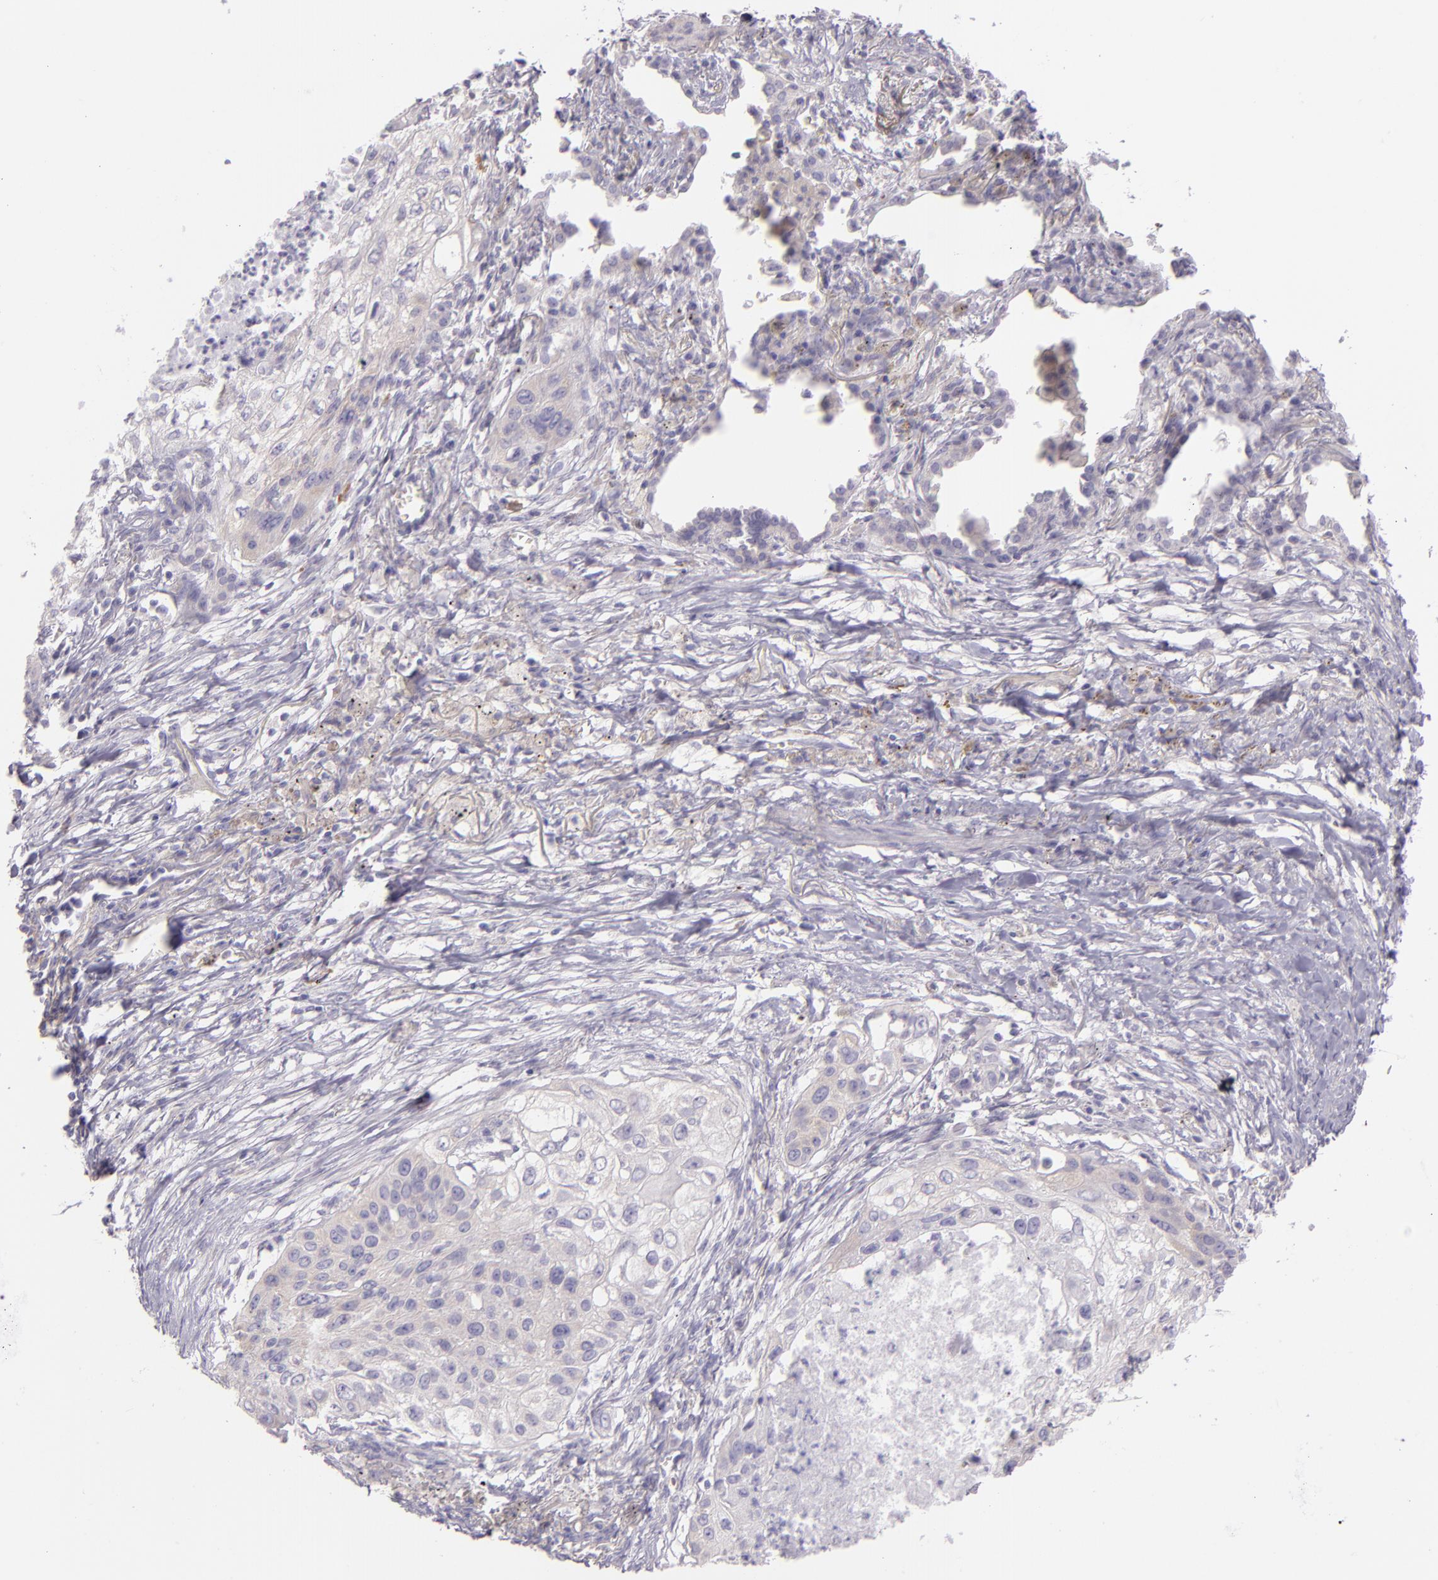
{"staining": {"intensity": "negative", "quantity": "none", "location": "none"}, "tissue": "lung cancer", "cell_type": "Tumor cells", "image_type": "cancer", "snomed": [{"axis": "morphology", "description": "Squamous cell carcinoma, NOS"}, {"axis": "topography", "description": "Lung"}], "caption": "This is a image of immunohistochemistry (IHC) staining of lung cancer, which shows no positivity in tumor cells.", "gene": "ZC3H7B", "patient": {"sex": "male", "age": 71}}